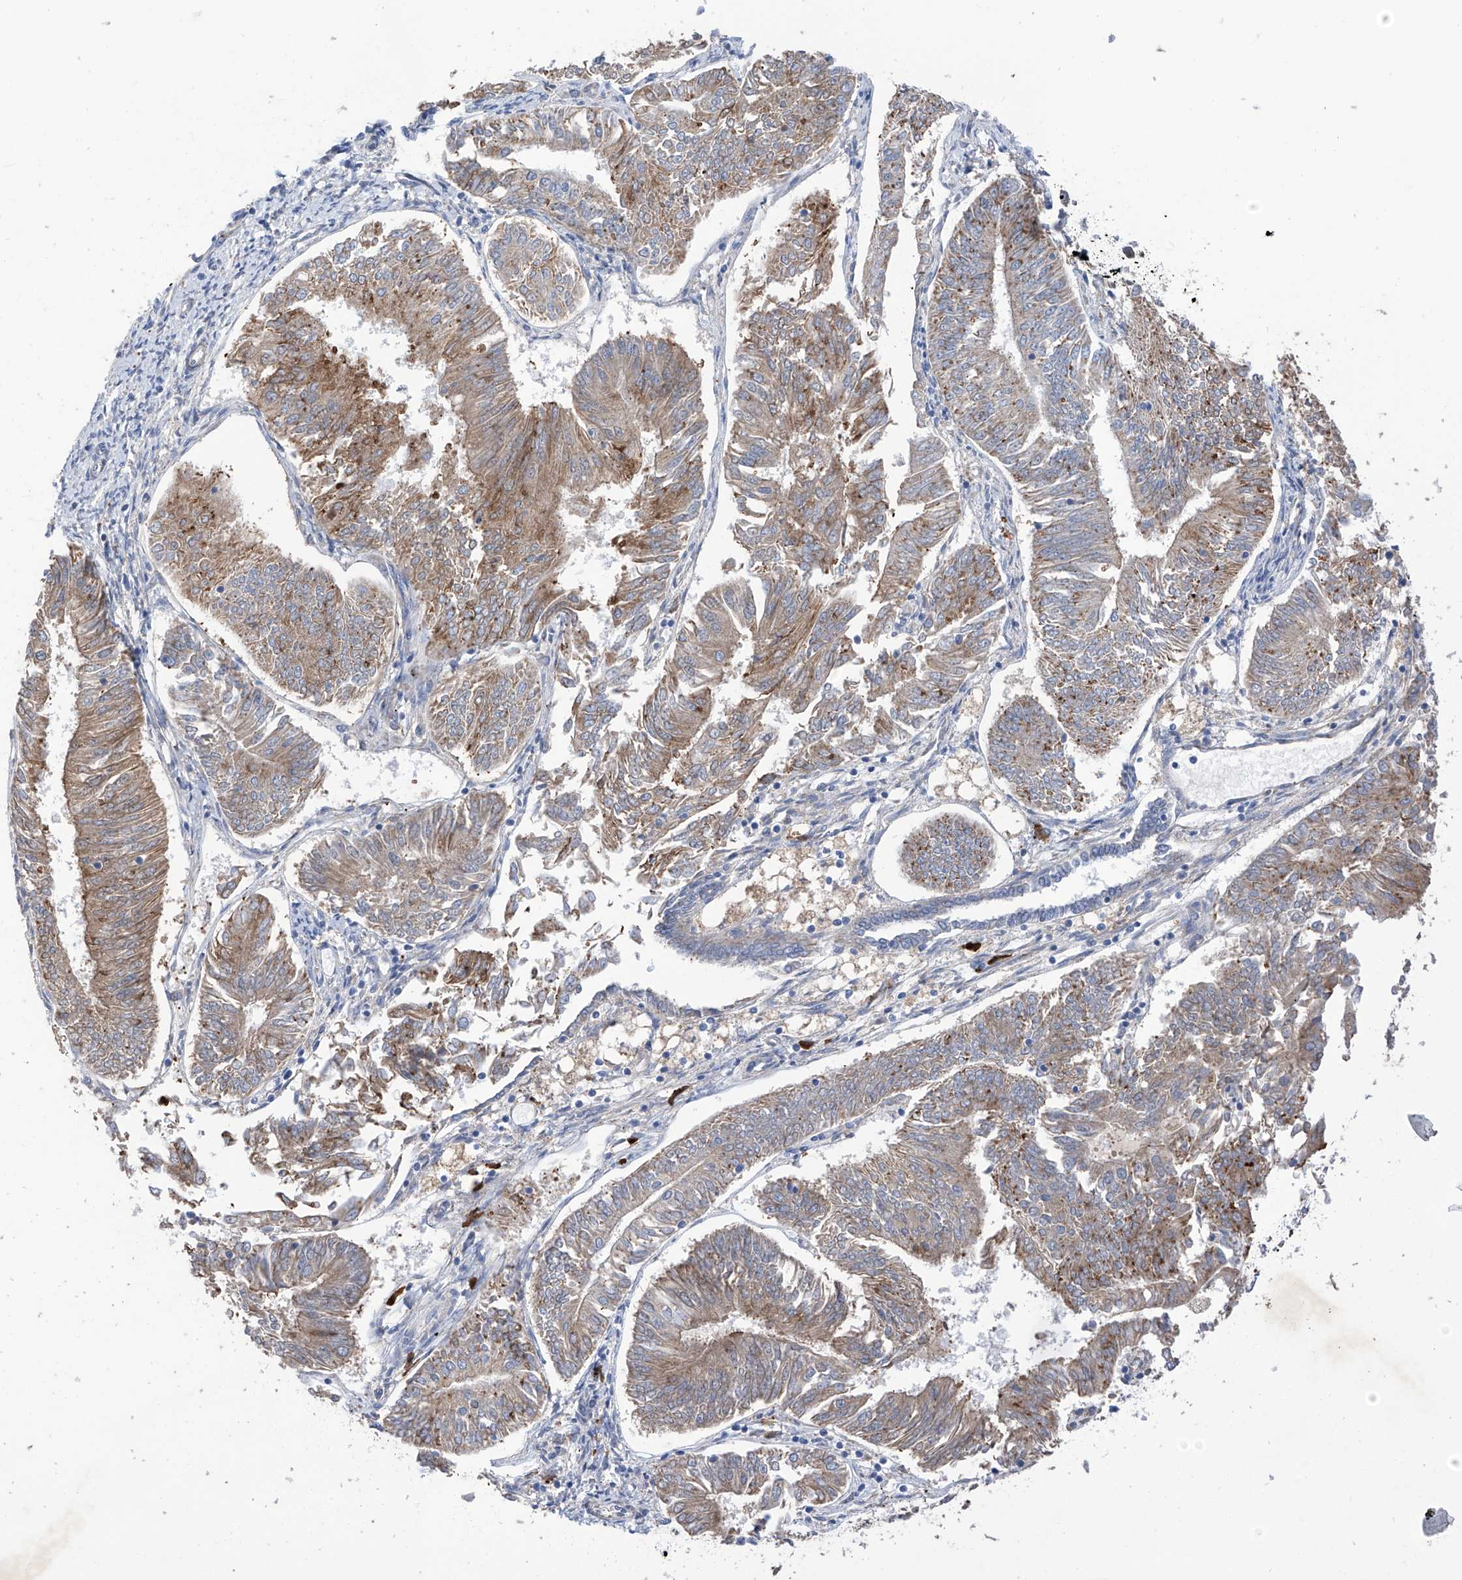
{"staining": {"intensity": "moderate", "quantity": ">75%", "location": "cytoplasmic/membranous"}, "tissue": "endometrial cancer", "cell_type": "Tumor cells", "image_type": "cancer", "snomed": [{"axis": "morphology", "description": "Adenocarcinoma, NOS"}, {"axis": "topography", "description": "Endometrium"}], "caption": "Endometrial cancer (adenocarcinoma) stained for a protein (brown) reveals moderate cytoplasmic/membranous positive staining in approximately >75% of tumor cells.", "gene": "REC8", "patient": {"sex": "female", "age": 58}}